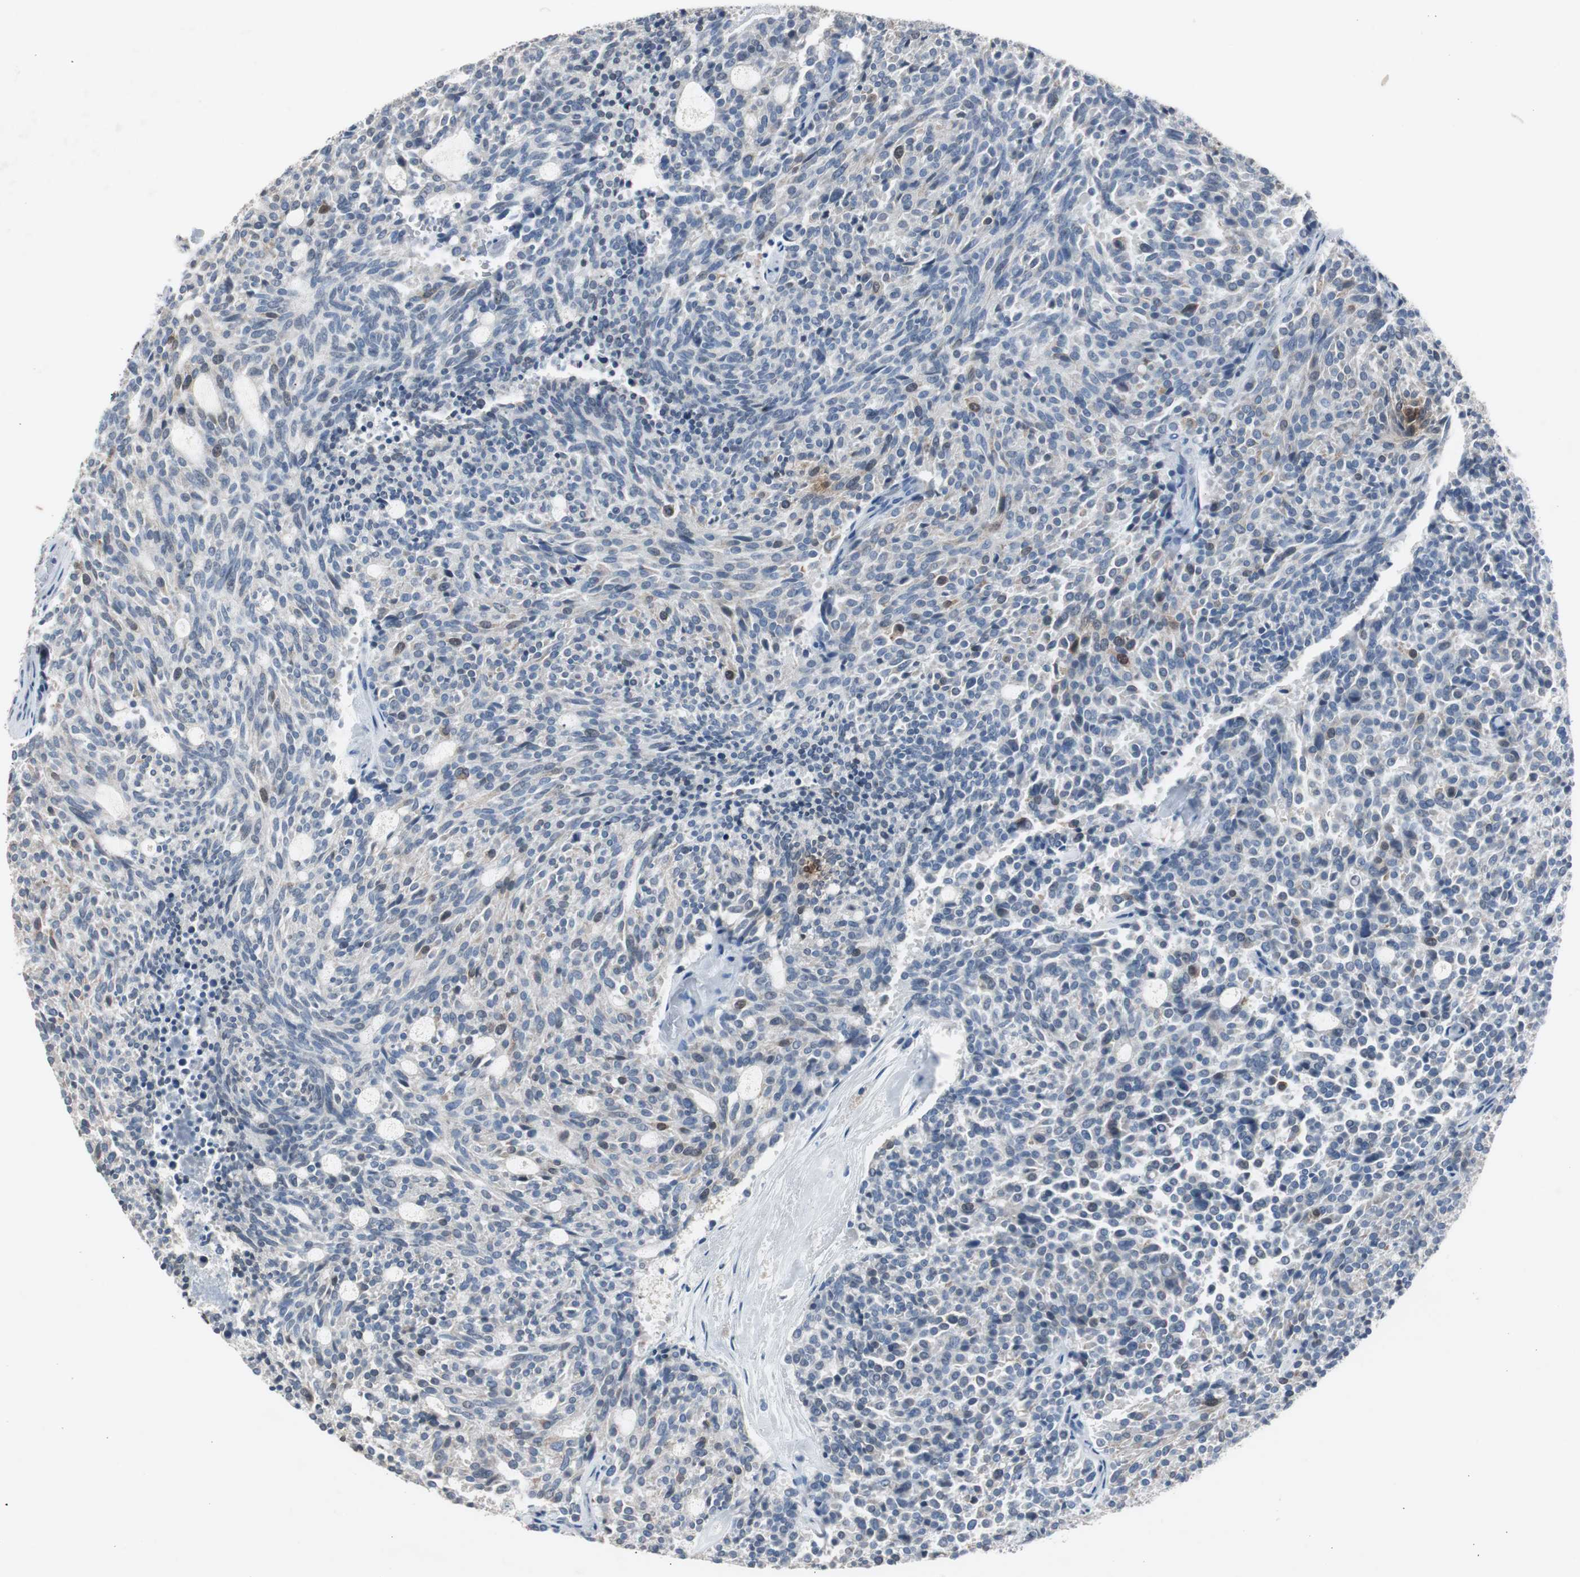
{"staining": {"intensity": "negative", "quantity": "none", "location": "none"}, "tissue": "carcinoid", "cell_type": "Tumor cells", "image_type": "cancer", "snomed": [{"axis": "morphology", "description": "Carcinoid, malignant, NOS"}, {"axis": "topography", "description": "Pancreas"}], "caption": "DAB (3,3'-diaminobenzidine) immunohistochemical staining of carcinoid demonstrates no significant expression in tumor cells.", "gene": "TK1", "patient": {"sex": "female", "age": 54}}